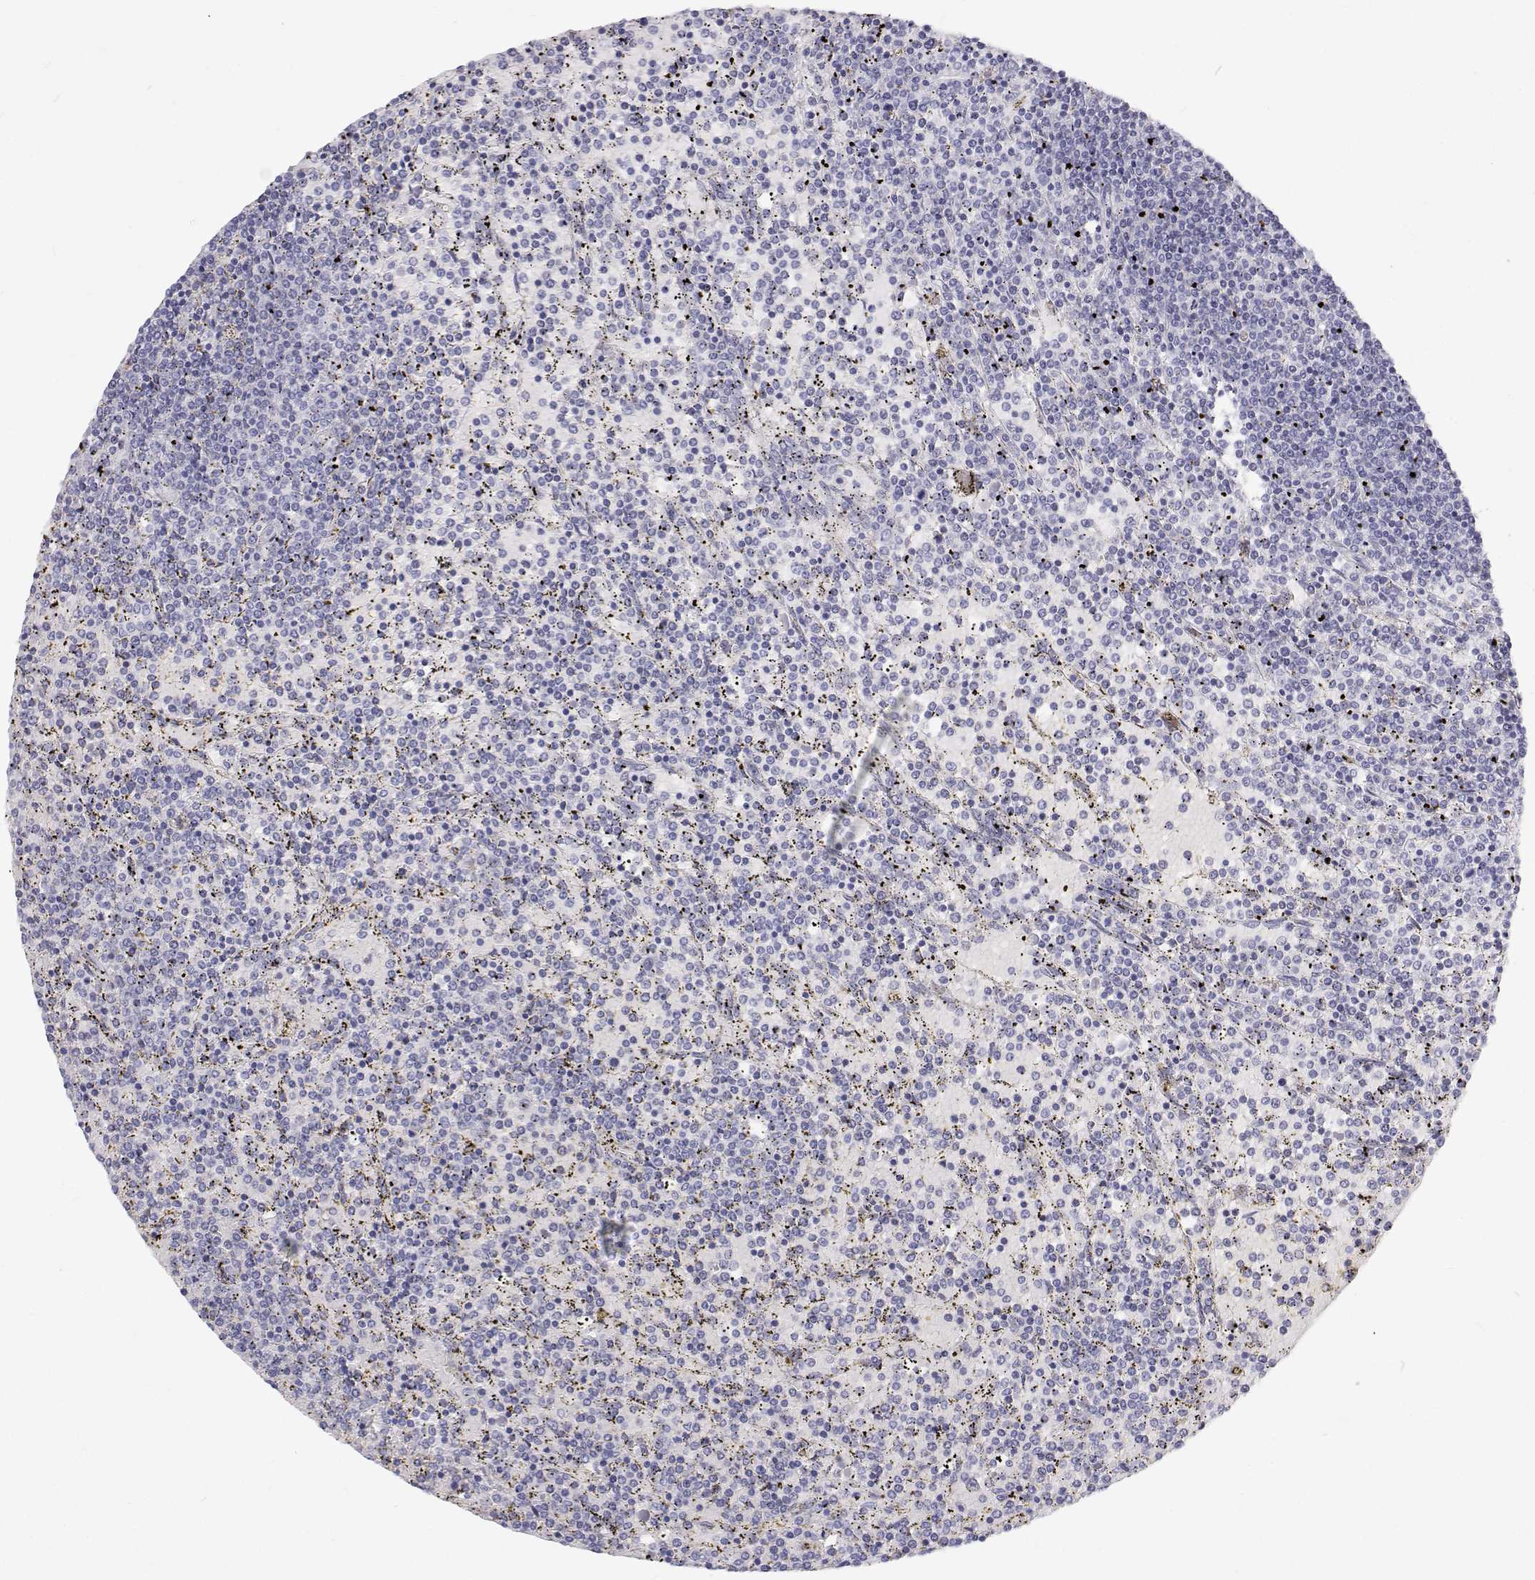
{"staining": {"intensity": "negative", "quantity": "none", "location": "none"}, "tissue": "lymphoma", "cell_type": "Tumor cells", "image_type": "cancer", "snomed": [{"axis": "morphology", "description": "Malignant lymphoma, non-Hodgkin's type, Low grade"}, {"axis": "topography", "description": "Spleen"}], "caption": "DAB immunohistochemical staining of low-grade malignant lymphoma, non-Hodgkin's type reveals no significant expression in tumor cells. Nuclei are stained in blue.", "gene": "NCR2", "patient": {"sex": "female", "age": 77}}